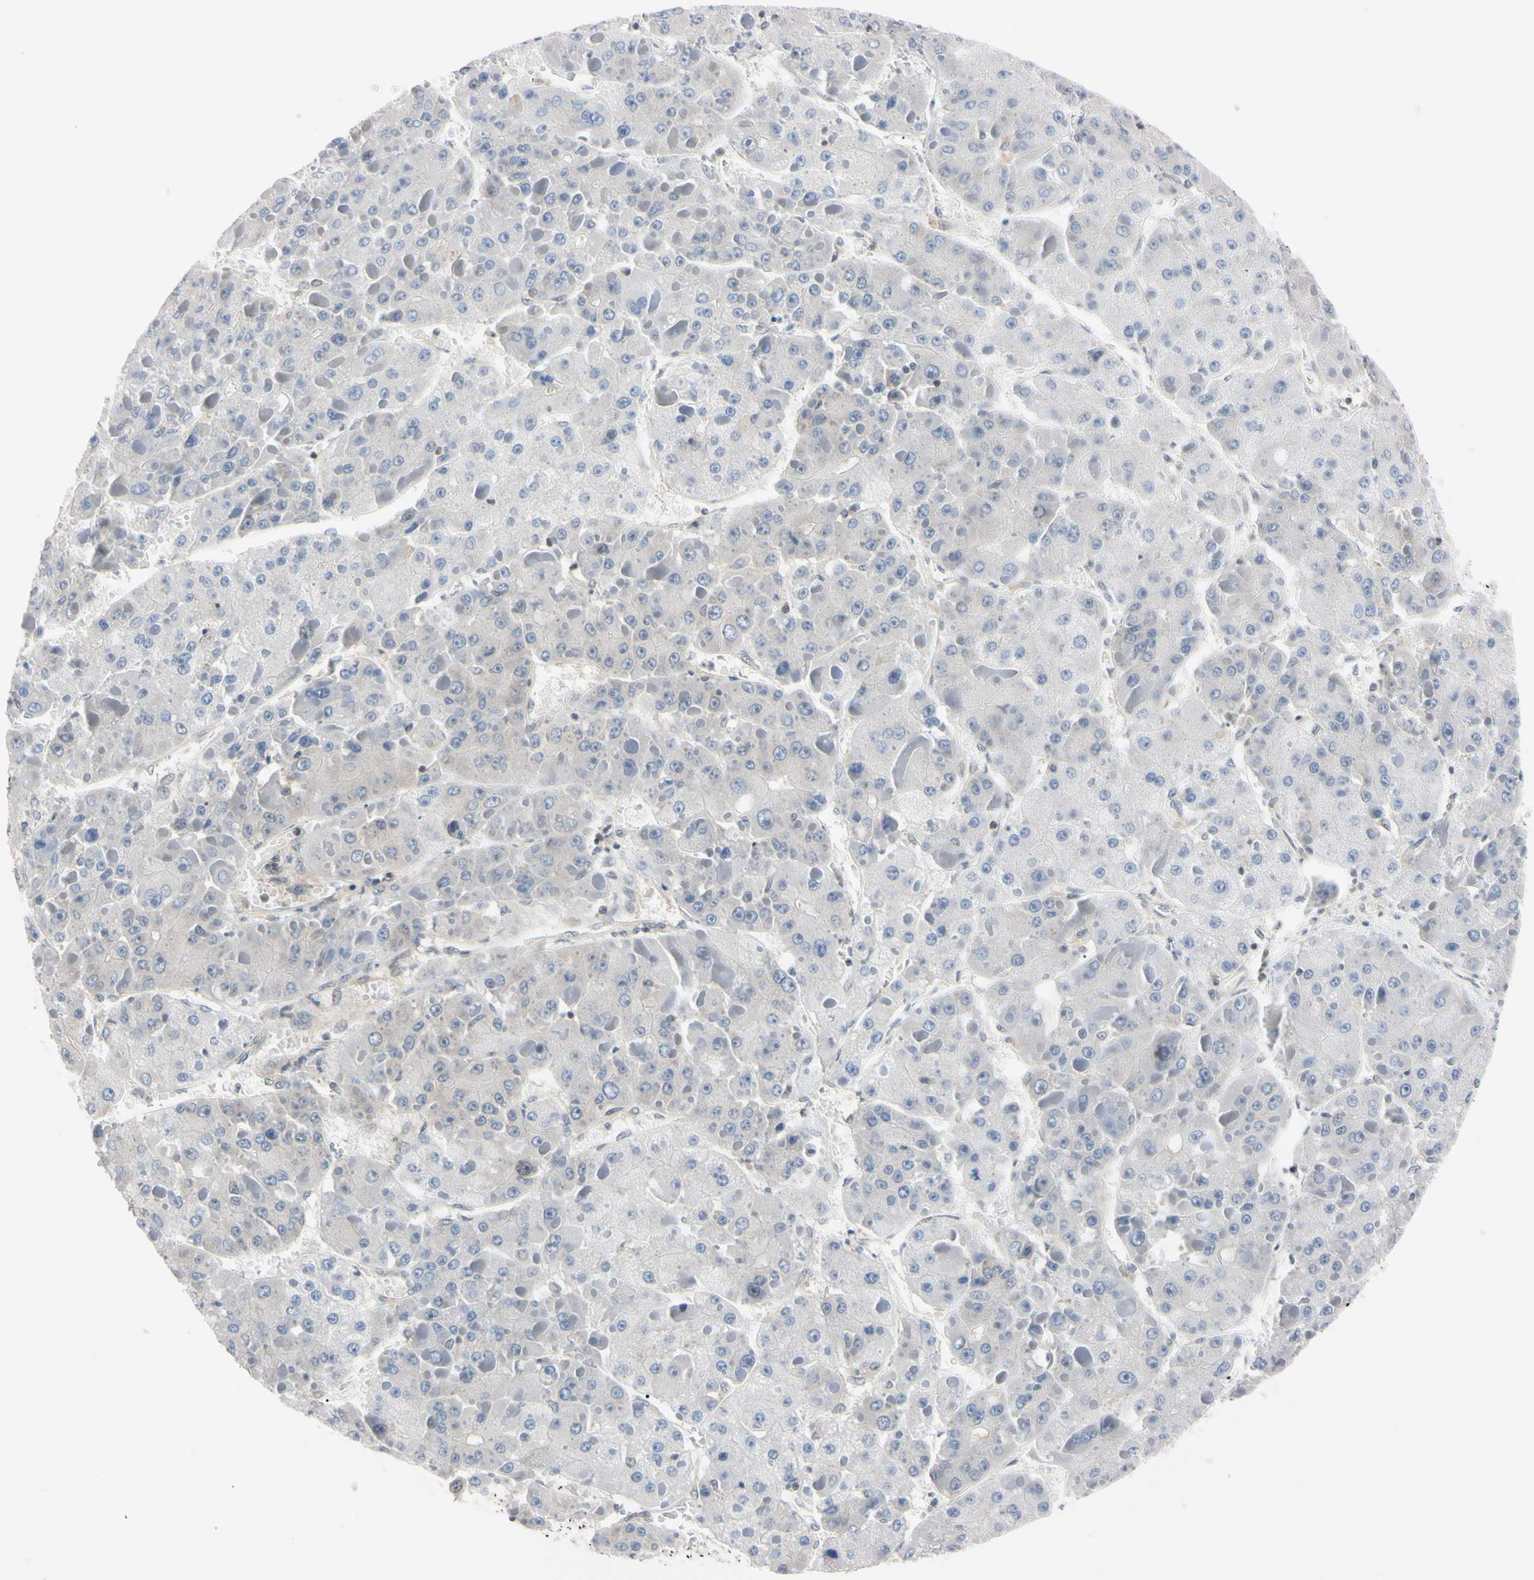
{"staining": {"intensity": "negative", "quantity": "none", "location": "none"}, "tissue": "liver cancer", "cell_type": "Tumor cells", "image_type": "cancer", "snomed": [{"axis": "morphology", "description": "Carcinoma, Hepatocellular, NOS"}, {"axis": "topography", "description": "Liver"}], "caption": "This is a image of immunohistochemistry staining of liver cancer (hepatocellular carcinoma), which shows no positivity in tumor cells.", "gene": "UBE2I", "patient": {"sex": "female", "age": 73}}